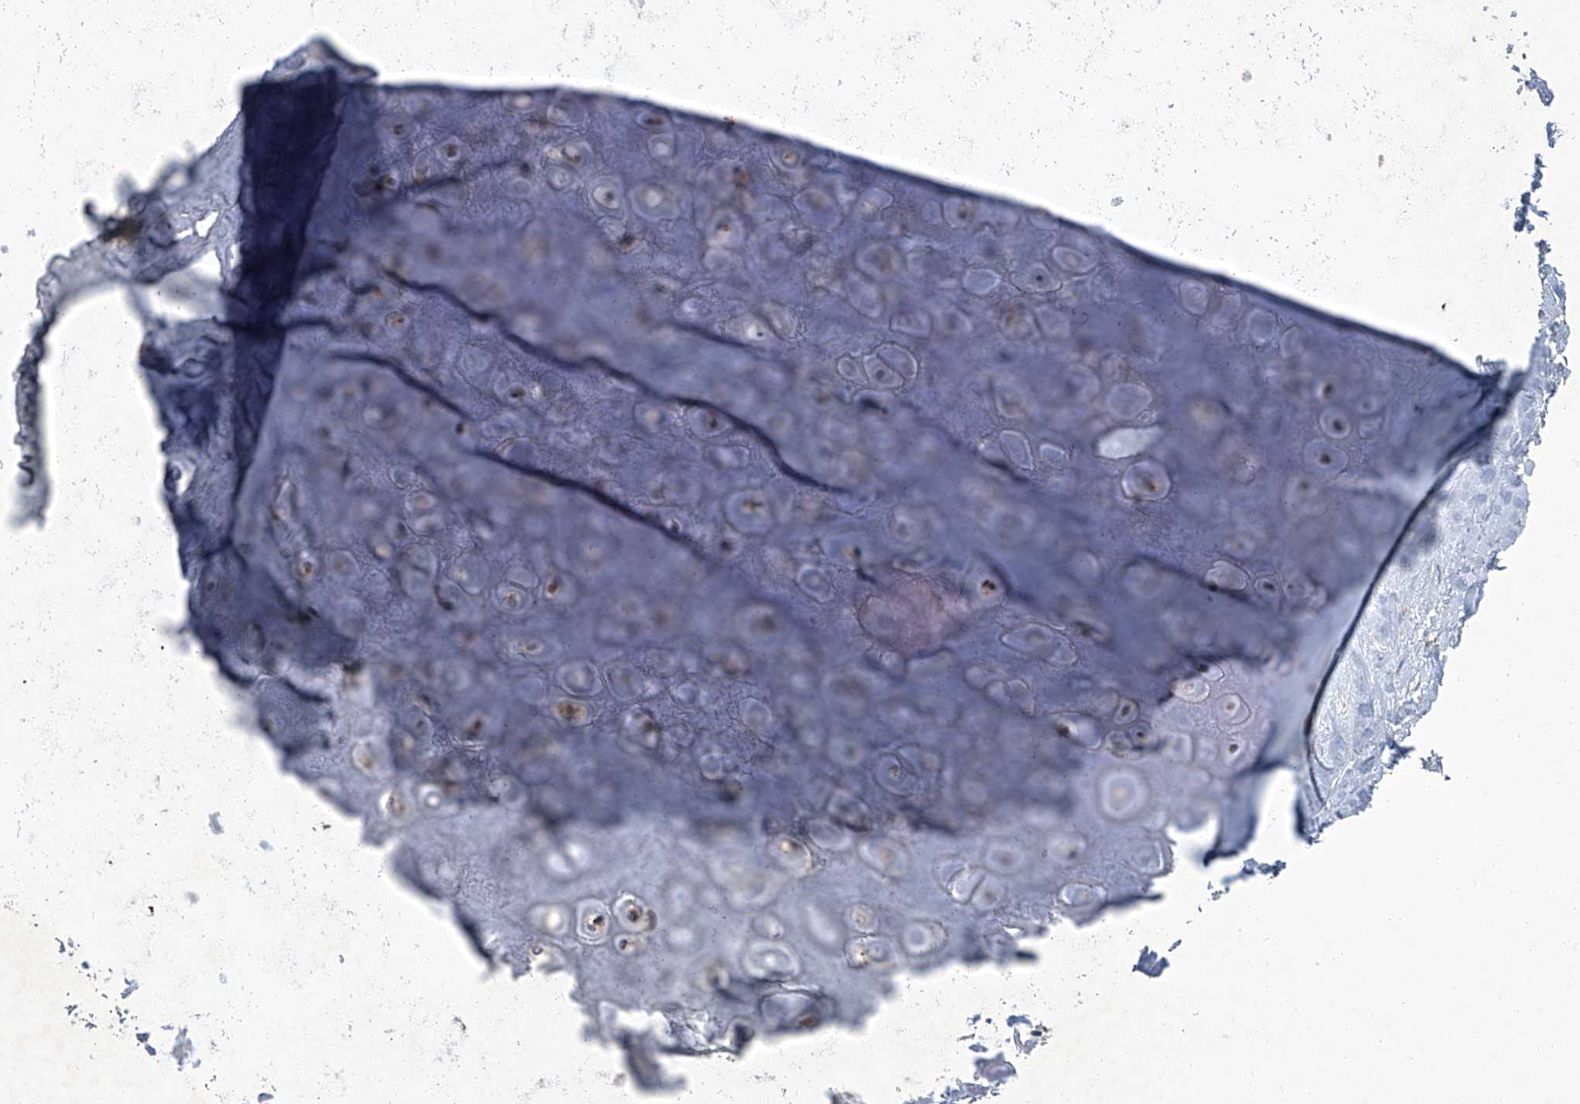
{"staining": {"intensity": "weak", "quantity": "25%-75%", "location": "cytoplasmic/membranous"}, "tissue": "adipose tissue", "cell_type": "Adipocytes", "image_type": "normal", "snomed": [{"axis": "morphology", "description": "Normal tissue, NOS"}, {"axis": "morphology", "description": "Basal cell carcinoma"}, {"axis": "topography", "description": "Skin"}], "caption": "Immunohistochemistry of unremarkable human adipose tissue shows low levels of weak cytoplasmic/membranous expression in approximately 25%-75% of adipocytes.", "gene": "PIGH", "patient": {"sex": "female", "age": 89}}